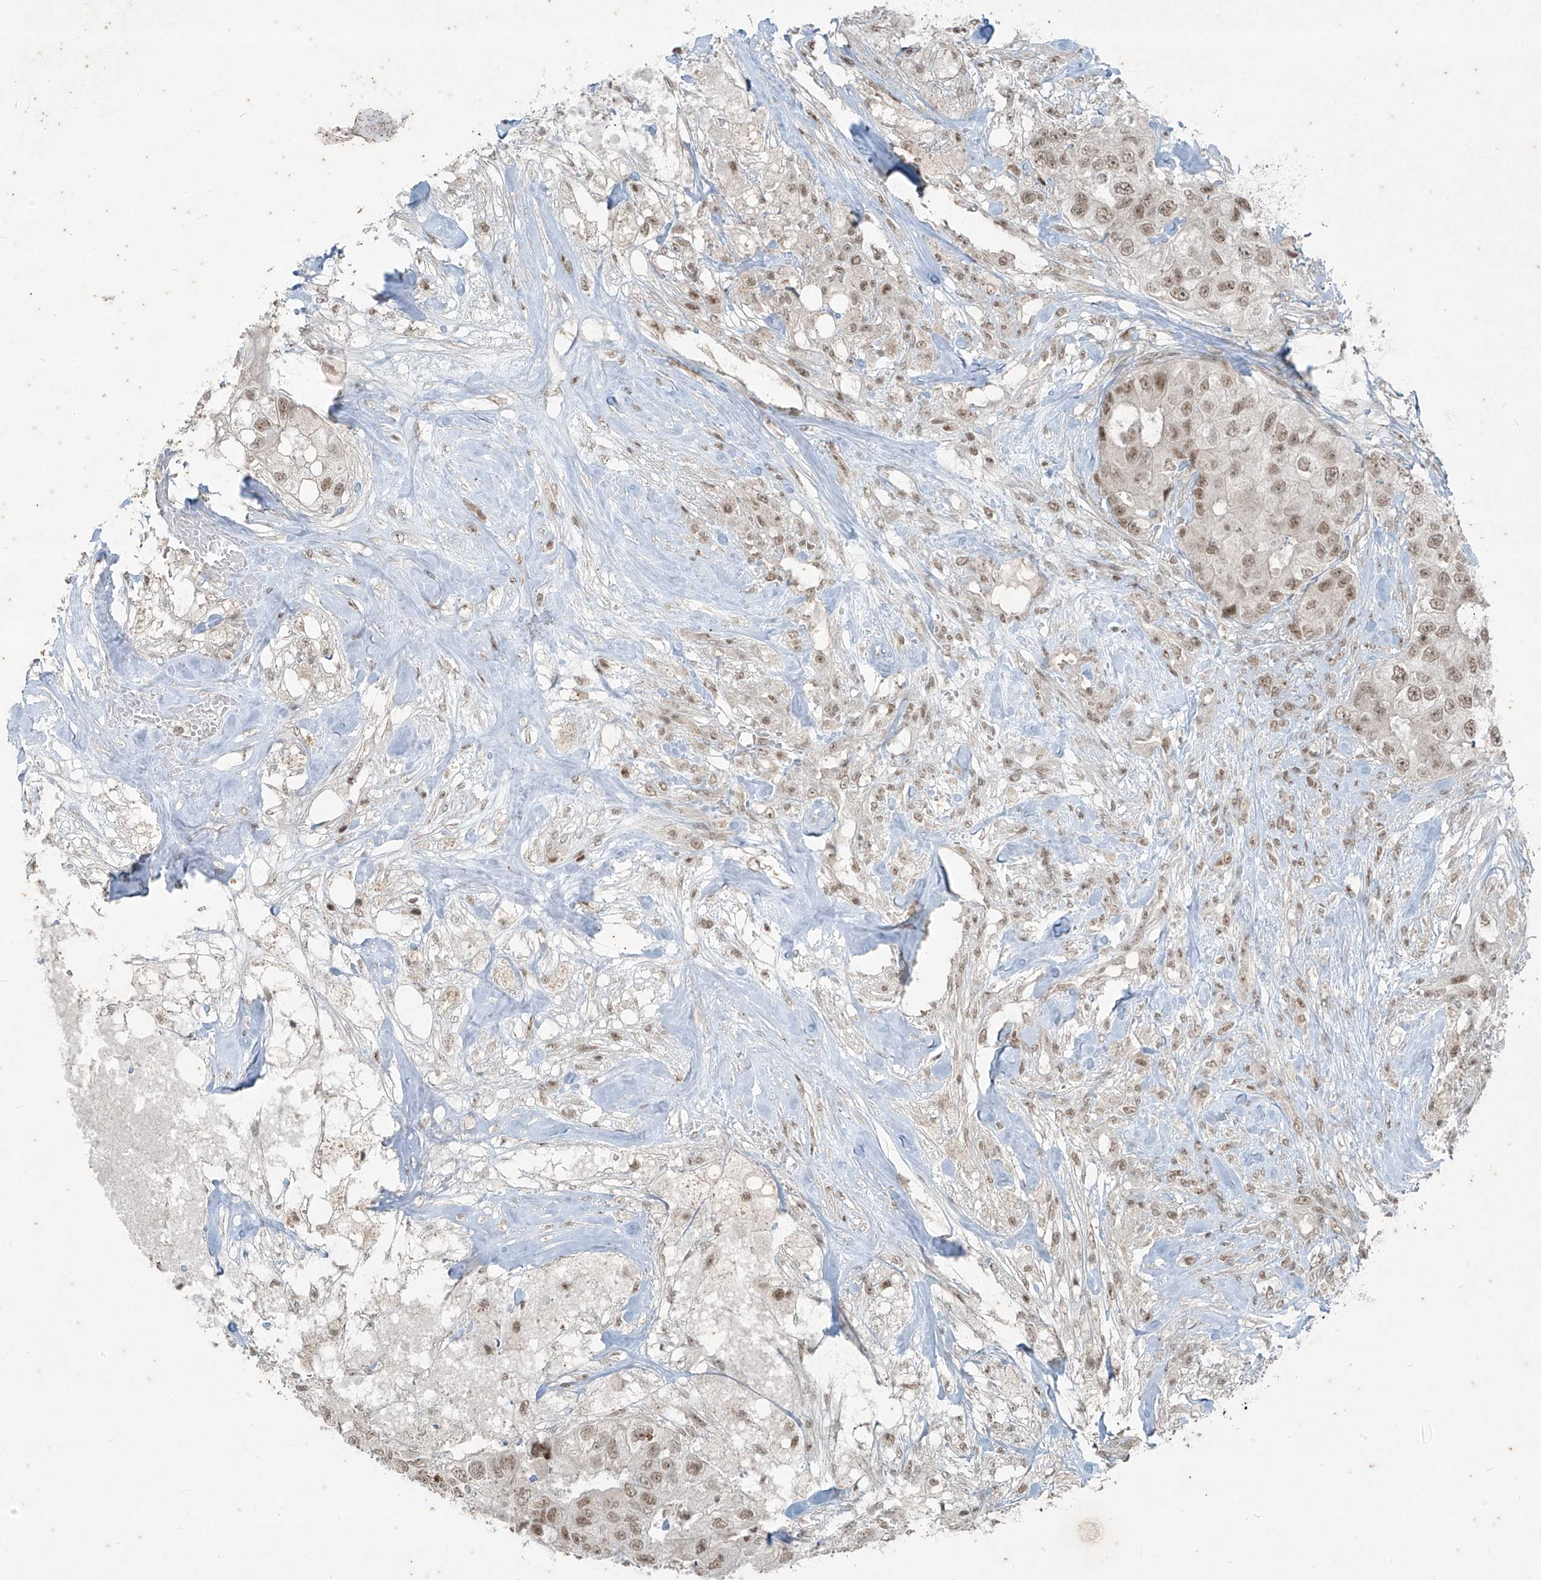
{"staining": {"intensity": "weak", "quantity": ">75%", "location": "nuclear"}, "tissue": "breast cancer", "cell_type": "Tumor cells", "image_type": "cancer", "snomed": [{"axis": "morphology", "description": "Duct carcinoma"}, {"axis": "topography", "description": "Breast"}], "caption": "This is an image of immunohistochemistry staining of breast invasive ductal carcinoma, which shows weak expression in the nuclear of tumor cells.", "gene": "ZNF354B", "patient": {"sex": "female", "age": 62}}